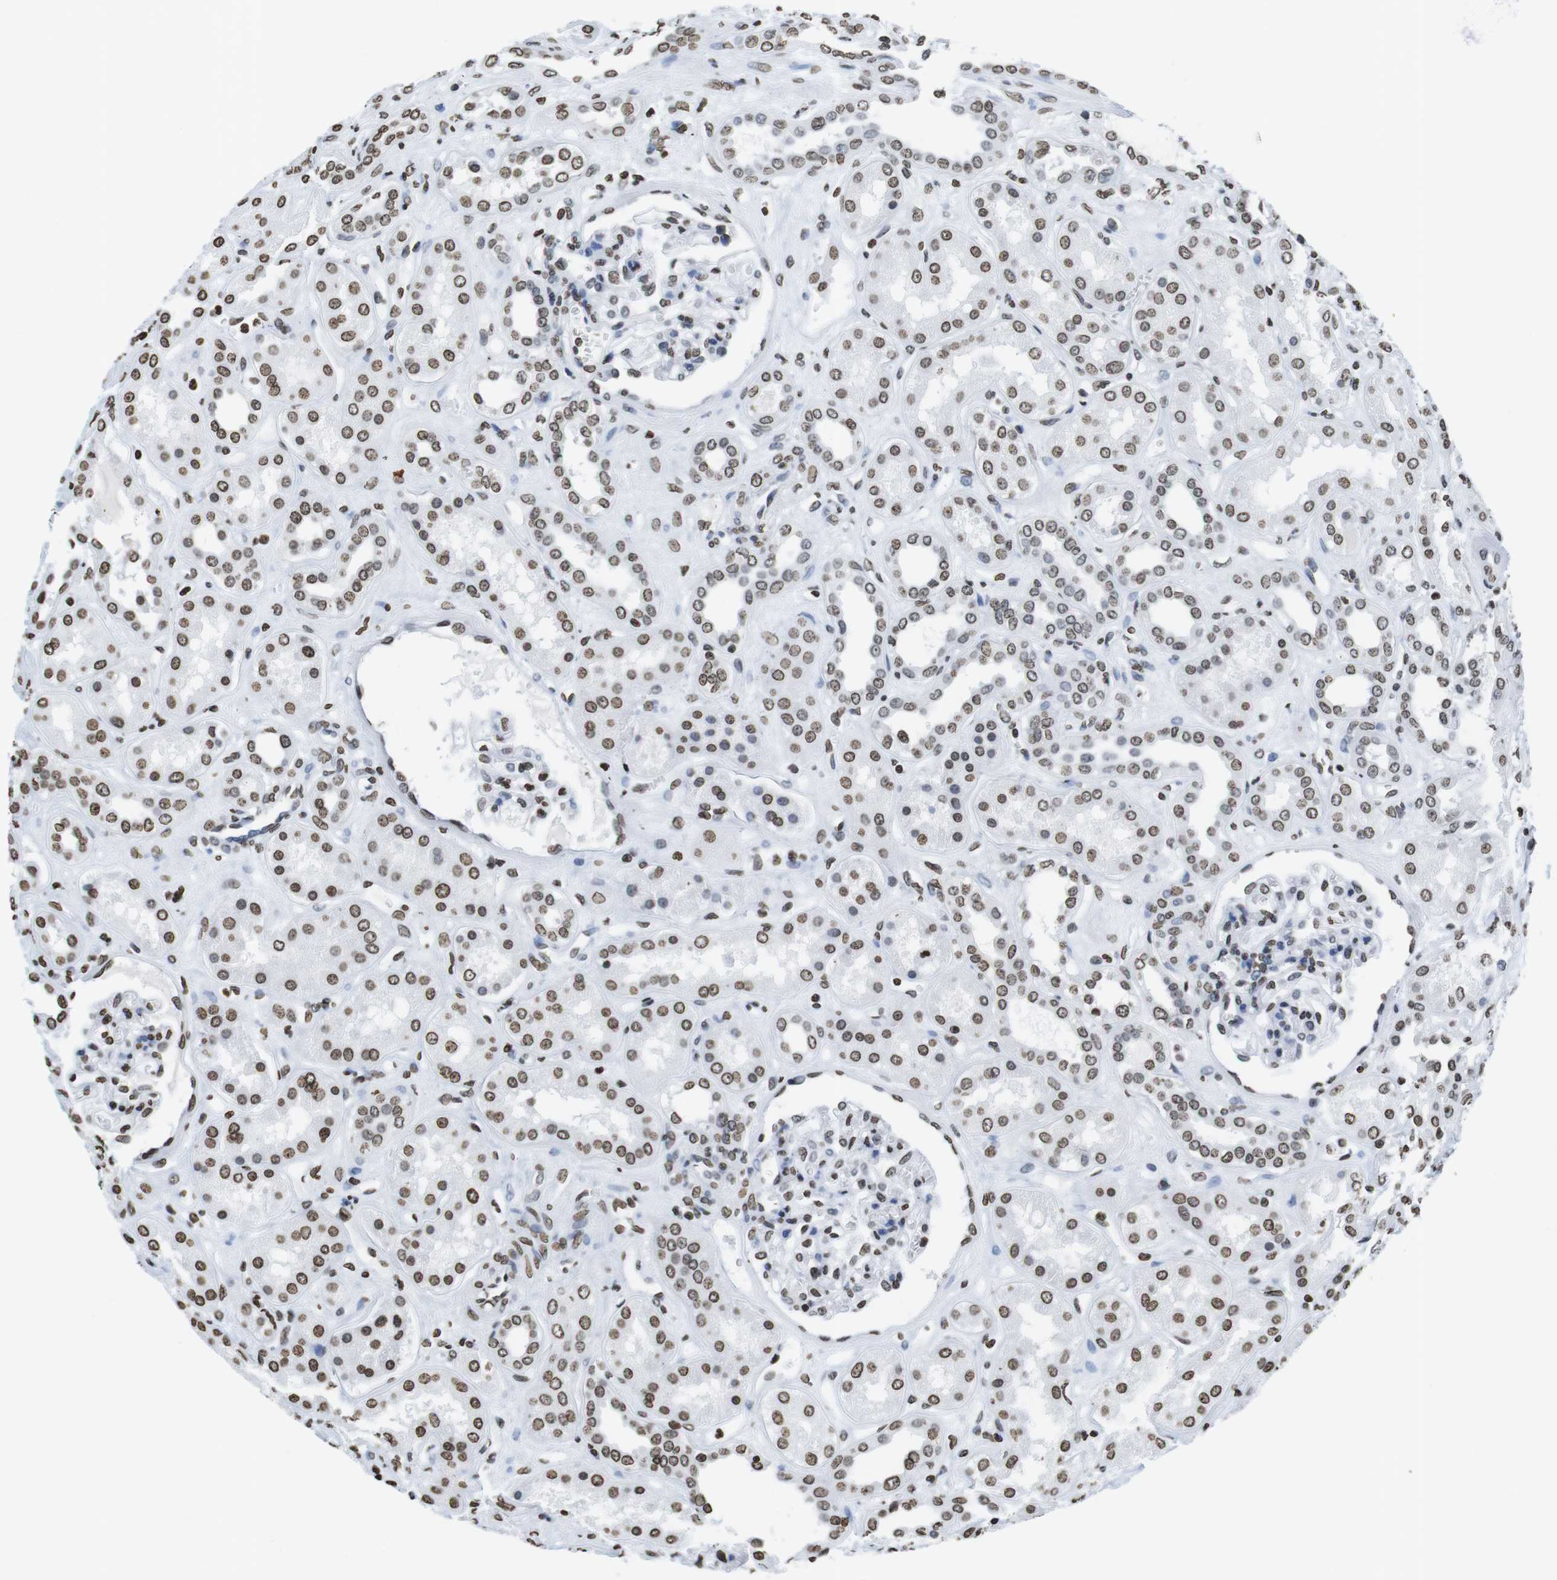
{"staining": {"intensity": "moderate", "quantity": "25%-75%", "location": "nuclear"}, "tissue": "kidney", "cell_type": "Cells in glomeruli", "image_type": "normal", "snomed": [{"axis": "morphology", "description": "Normal tissue, NOS"}, {"axis": "topography", "description": "Kidney"}], "caption": "The micrograph reveals a brown stain indicating the presence of a protein in the nuclear of cells in glomeruli in kidney. (brown staining indicates protein expression, while blue staining denotes nuclei).", "gene": "BSX", "patient": {"sex": "male", "age": 59}}